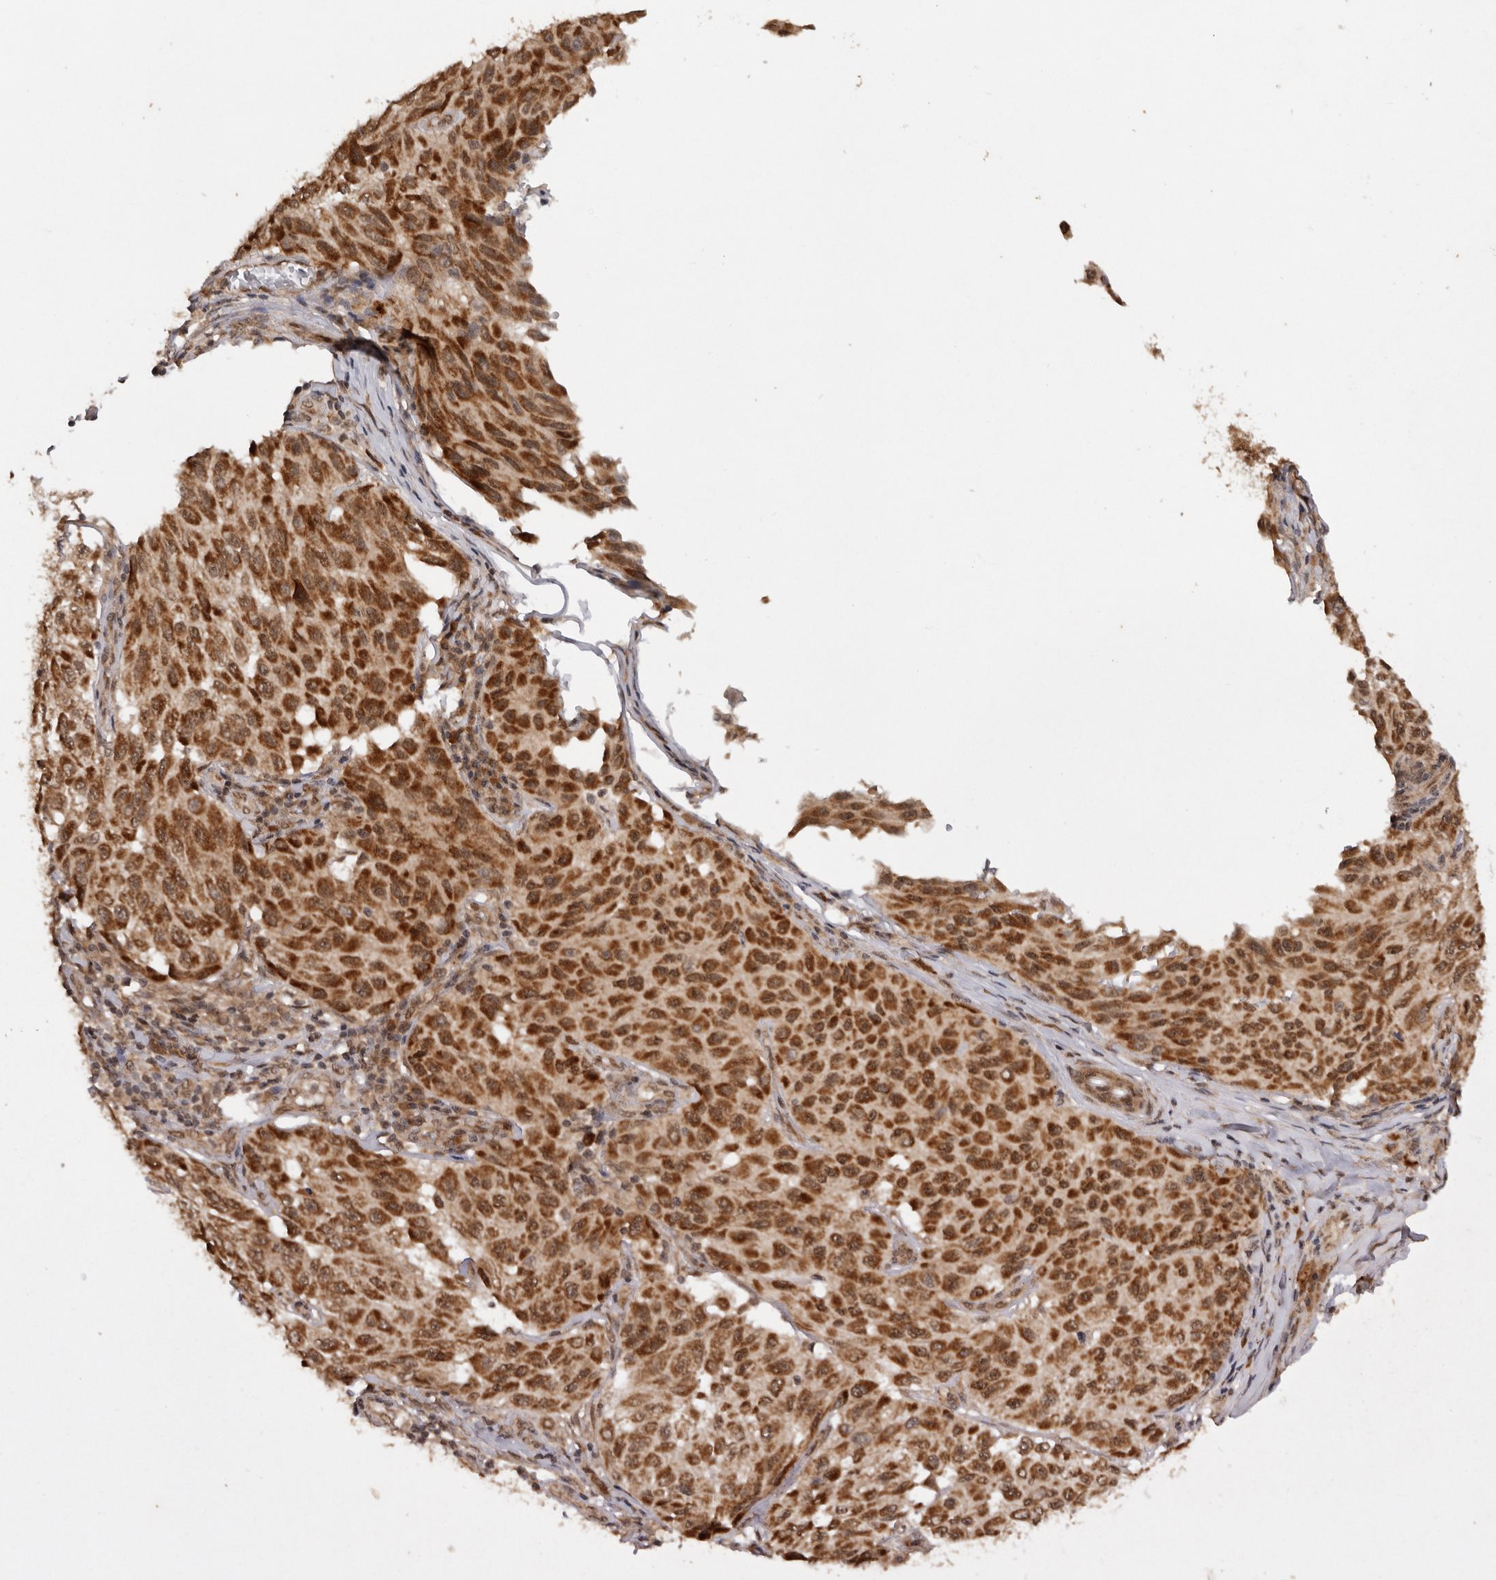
{"staining": {"intensity": "moderate", "quantity": ">75%", "location": "cytoplasmic/membranous,nuclear"}, "tissue": "melanoma", "cell_type": "Tumor cells", "image_type": "cancer", "snomed": [{"axis": "morphology", "description": "Malignant melanoma, NOS"}, {"axis": "topography", "description": "Skin"}], "caption": "Melanoma stained for a protein demonstrates moderate cytoplasmic/membranous and nuclear positivity in tumor cells.", "gene": "TARS2", "patient": {"sex": "male", "age": 30}}